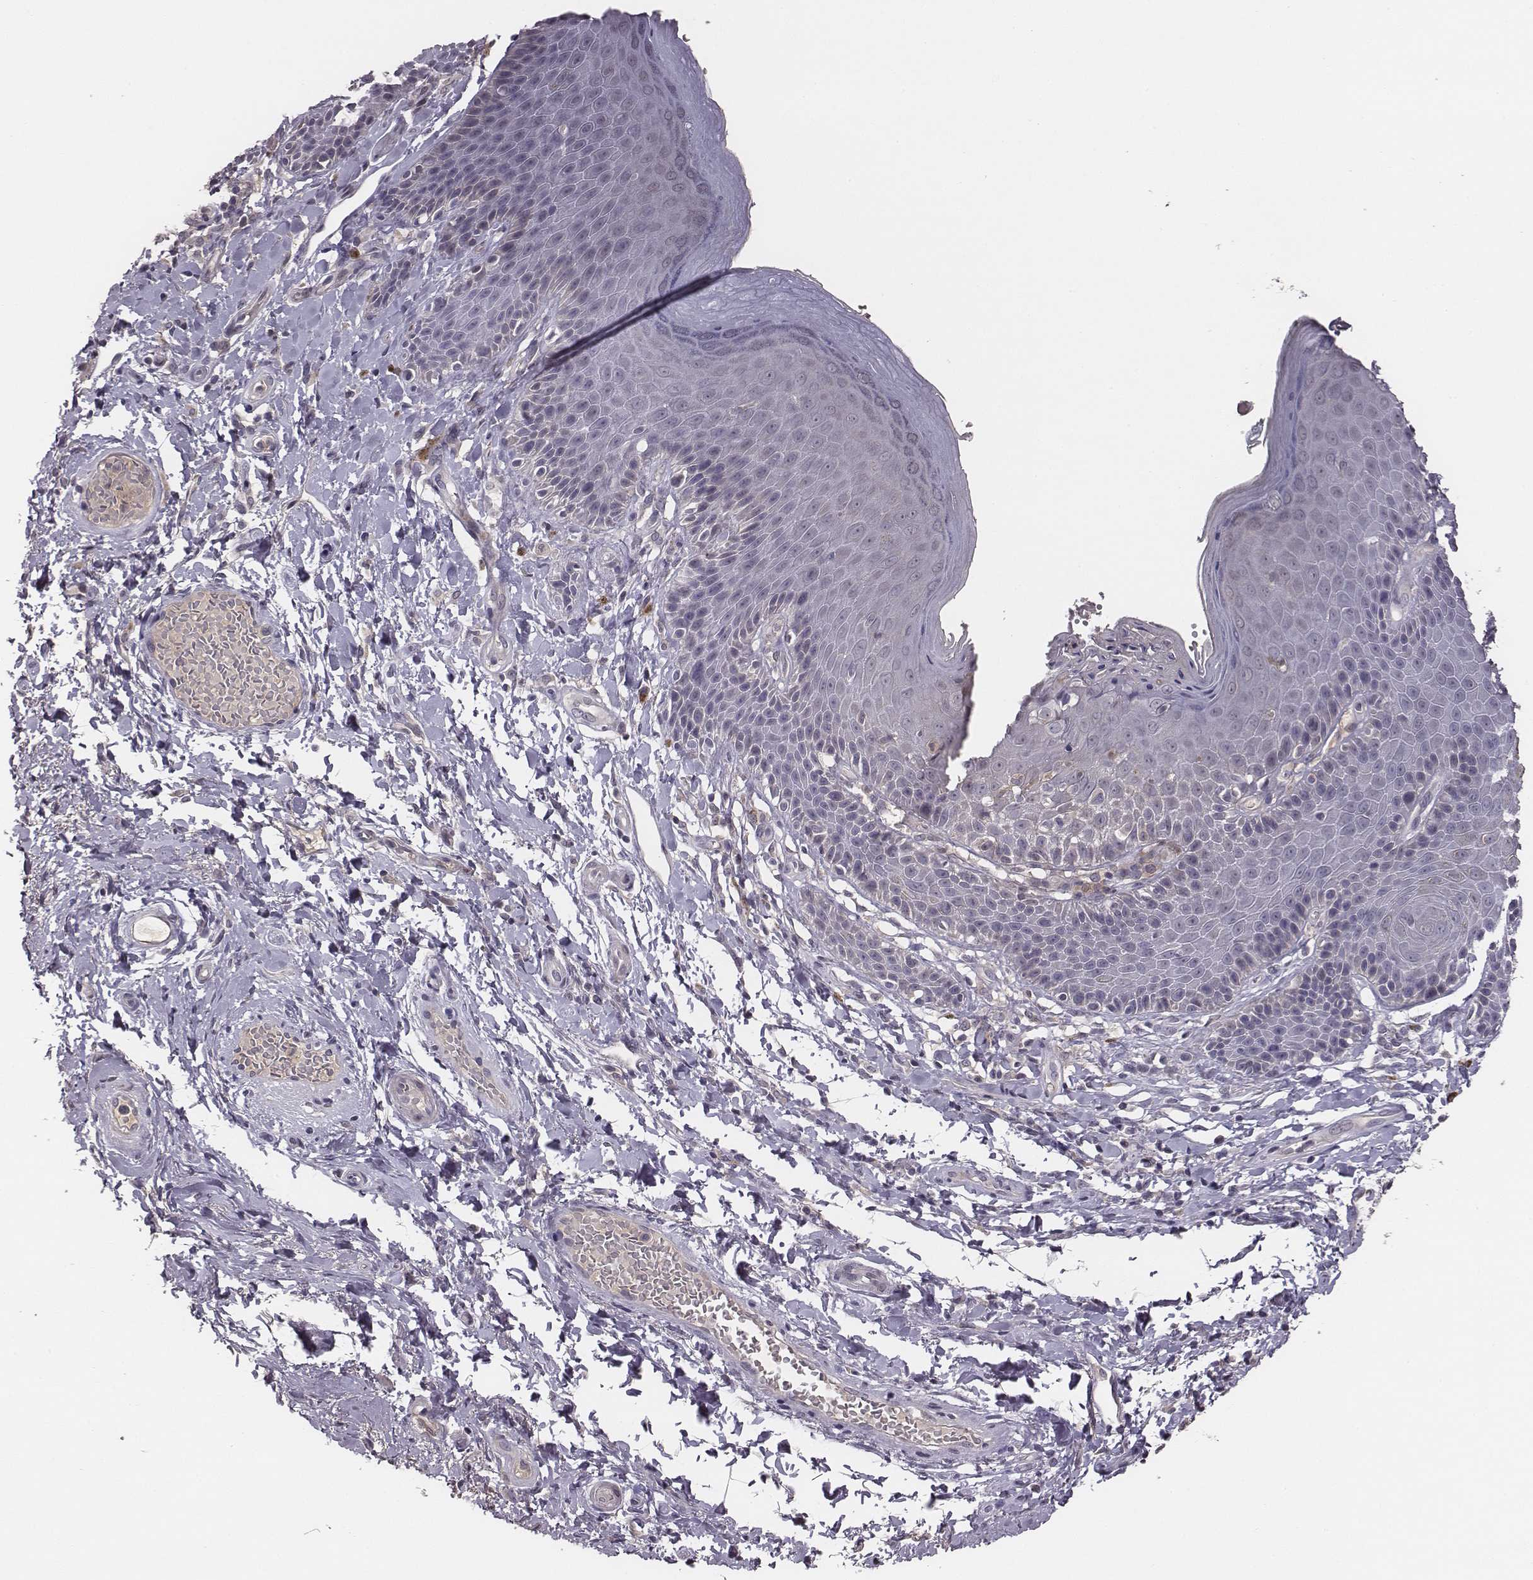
{"staining": {"intensity": "negative", "quantity": "none", "location": "none"}, "tissue": "skin", "cell_type": "Epidermal cells", "image_type": "normal", "snomed": [{"axis": "morphology", "description": "Normal tissue, NOS"}, {"axis": "topography", "description": "Anal"}, {"axis": "topography", "description": "Peripheral nerve tissue"}], "caption": "Immunohistochemistry of benign skin exhibits no expression in epidermal cells. (DAB (3,3'-diaminobenzidine) immunohistochemistry (IHC) visualized using brightfield microscopy, high magnification).", "gene": "SLC22A6", "patient": {"sex": "male", "age": 51}}